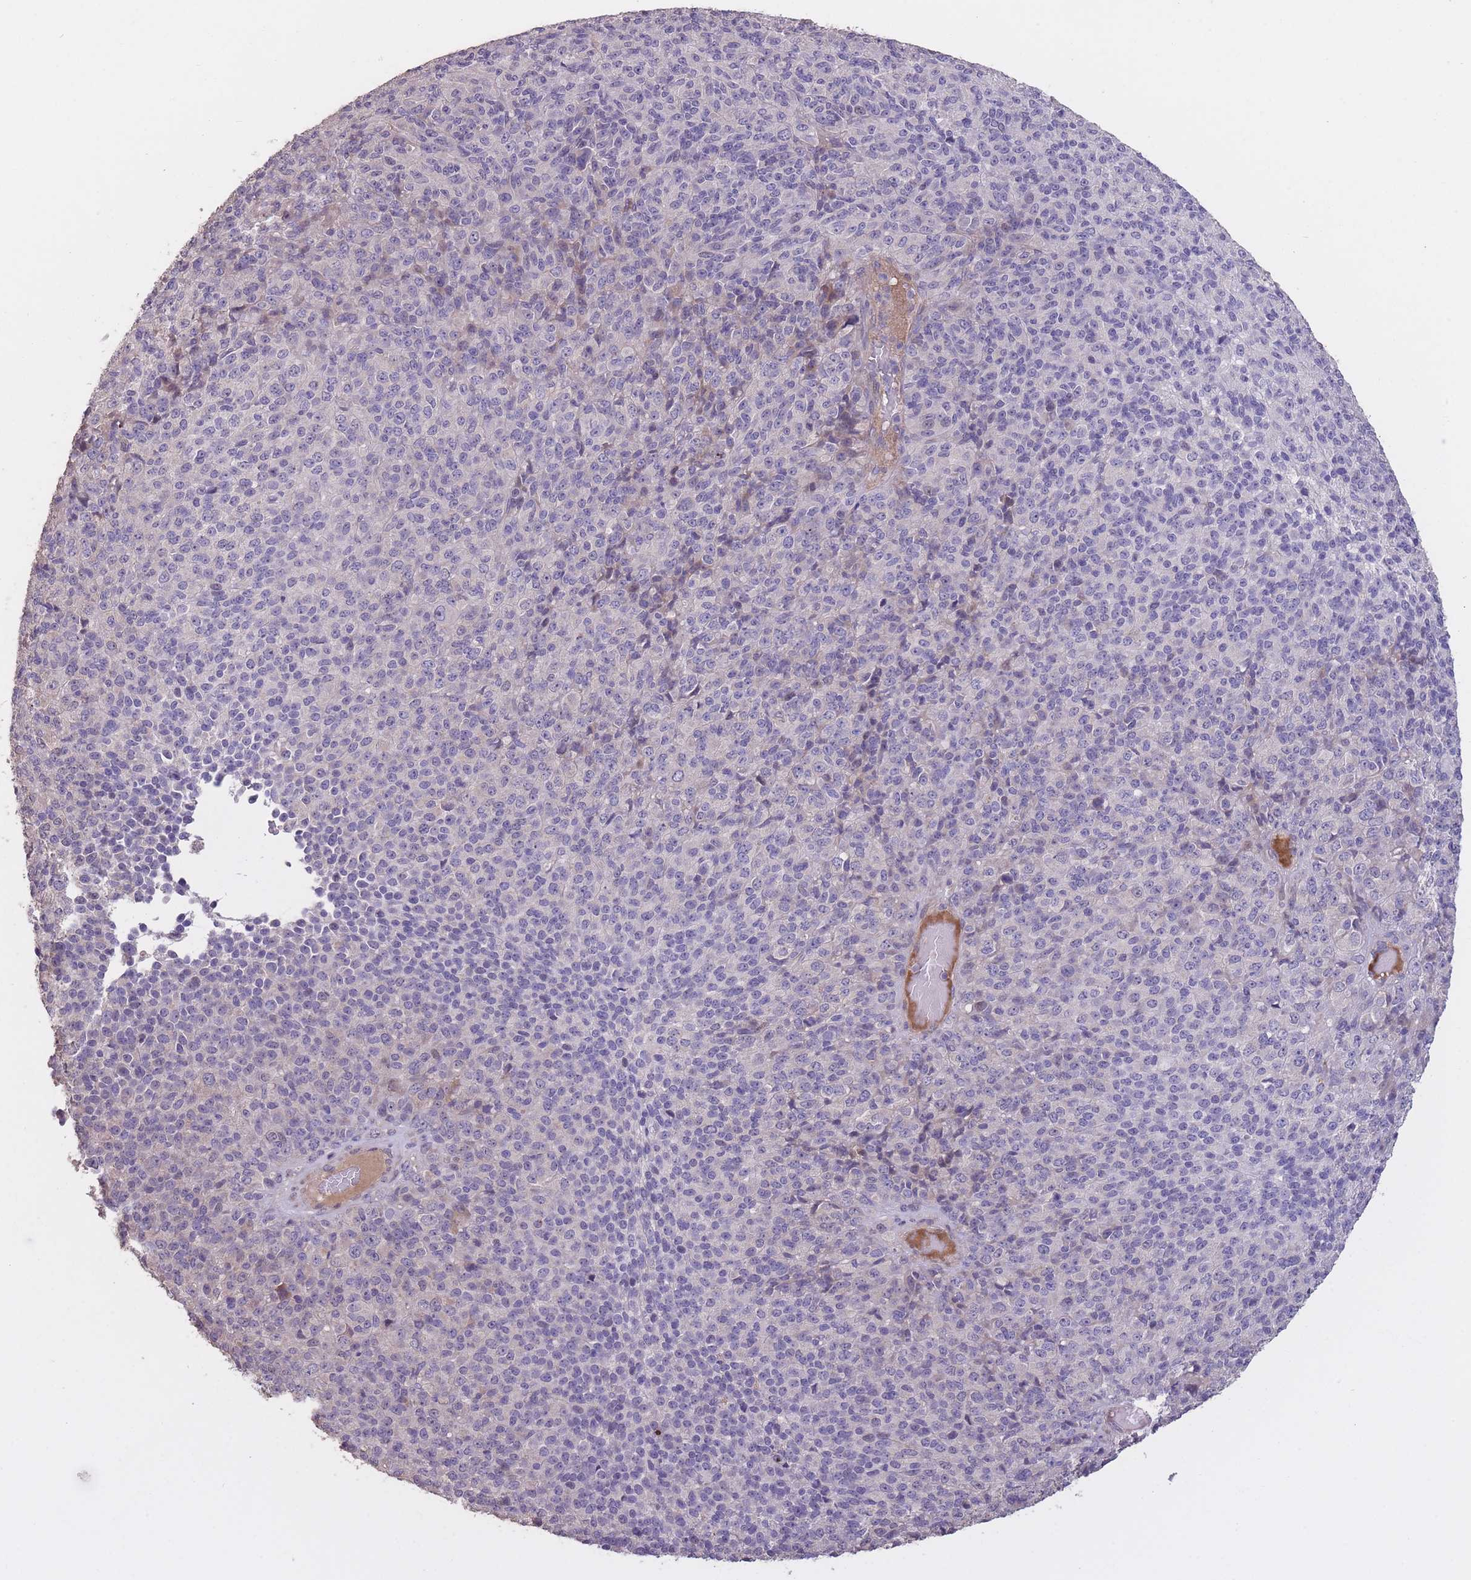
{"staining": {"intensity": "negative", "quantity": "none", "location": "none"}, "tissue": "melanoma", "cell_type": "Tumor cells", "image_type": "cancer", "snomed": [{"axis": "morphology", "description": "Malignant melanoma, Metastatic site"}, {"axis": "topography", "description": "Brain"}], "caption": "A histopathology image of malignant melanoma (metastatic site) stained for a protein demonstrates no brown staining in tumor cells. (Stains: DAB IHC with hematoxylin counter stain, Microscopy: brightfield microscopy at high magnification).", "gene": "RSPH10B", "patient": {"sex": "female", "age": 56}}